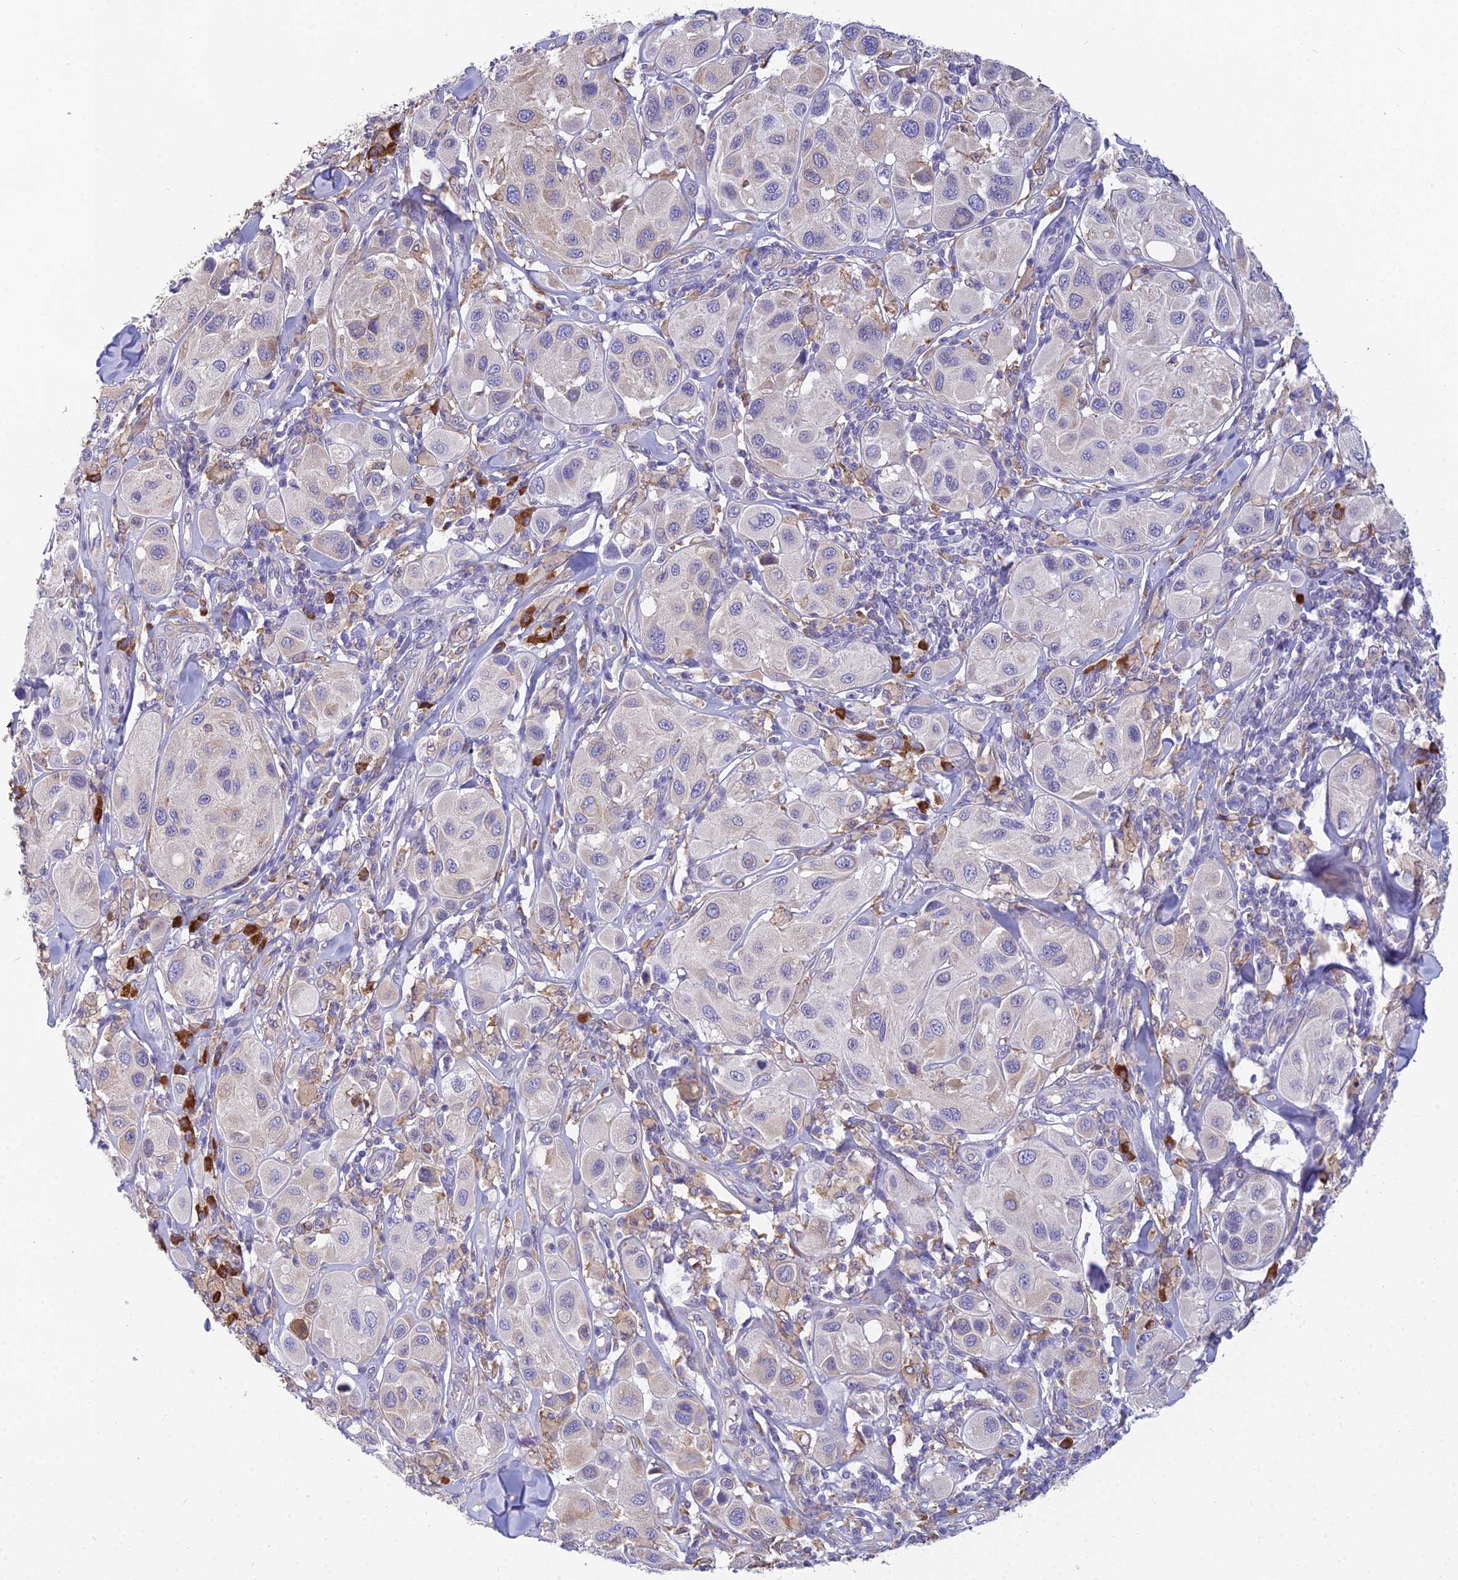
{"staining": {"intensity": "negative", "quantity": "none", "location": "none"}, "tissue": "melanoma", "cell_type": "Tumor cells", "image_type": "cancer", "snomed": [{"axis": "morphology", "description": "Malignant melanoma, Metastatic site"}, {"axis": "topography", "description": "Skin"}], "caption": "This is an immunohistochemistry (IHC) histopathology image of human malignant melanoma (metastatic site). There is no expression in tumor cells.", "gene": "HM13", "patient": {"sex": "male", "age": 41}}